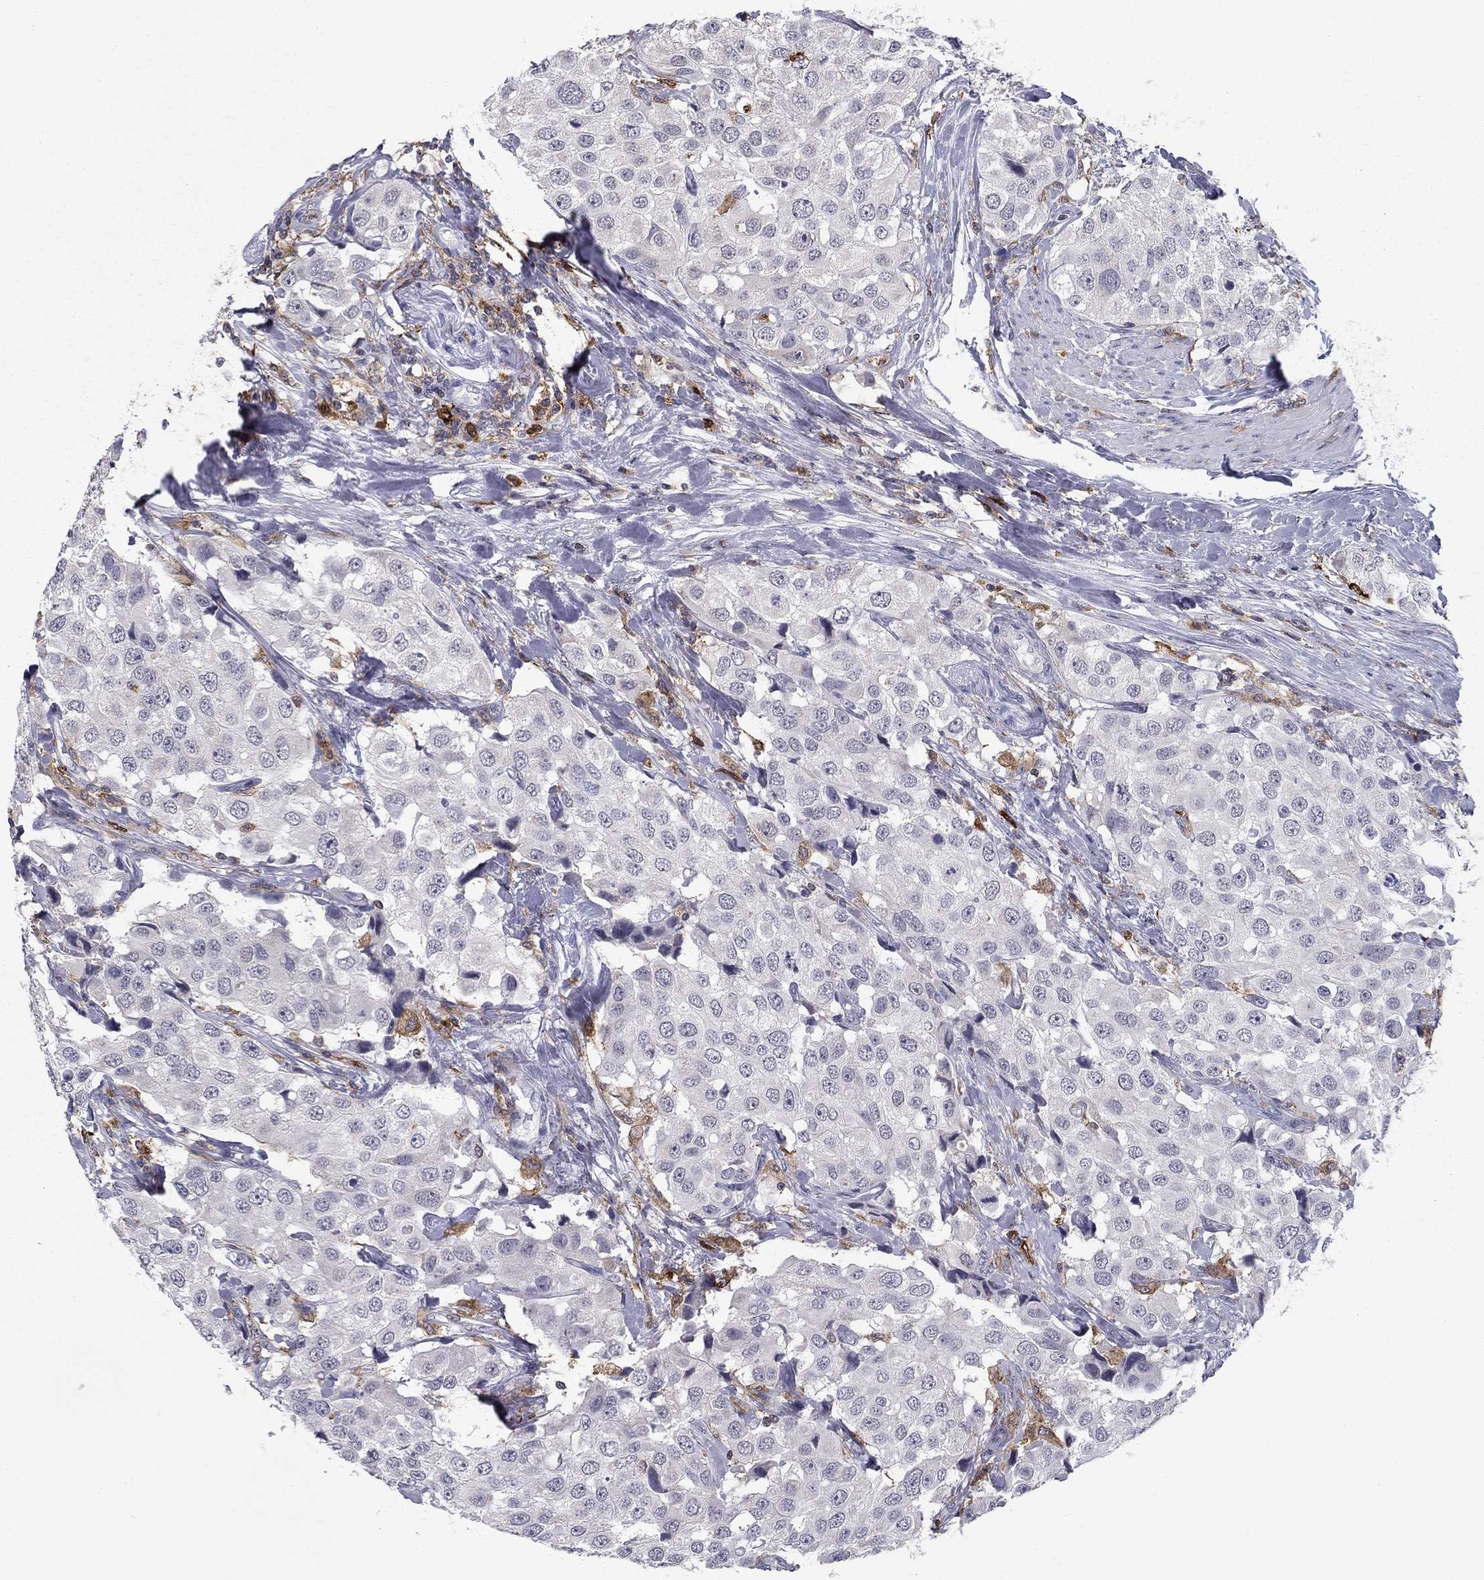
{"staining": {"intensity": "negative", "quantity": "none", "location": "none"}, "tissue": "urothelial cancer", "cell_type": "Tumor cells", "image_type": "cancer", "snomed": [{"axis": "morphology", "description": "Urothelial carcinoma, High grade"}, {"axis": "topography", "description": "Urinary bladder"}], "caption": "Immunohistochemistry (IHC) histopathology image of neoplastic tissue: high-grade urothelial carcinoma stained with DAB (3,3'-diaminobenzidine) shows no significant protein staining in tumor cells. (IHC, brightfield microscopy, high magnification).", "gene": "PLCB2", "patient": {"sex": "female", "age": 64}}